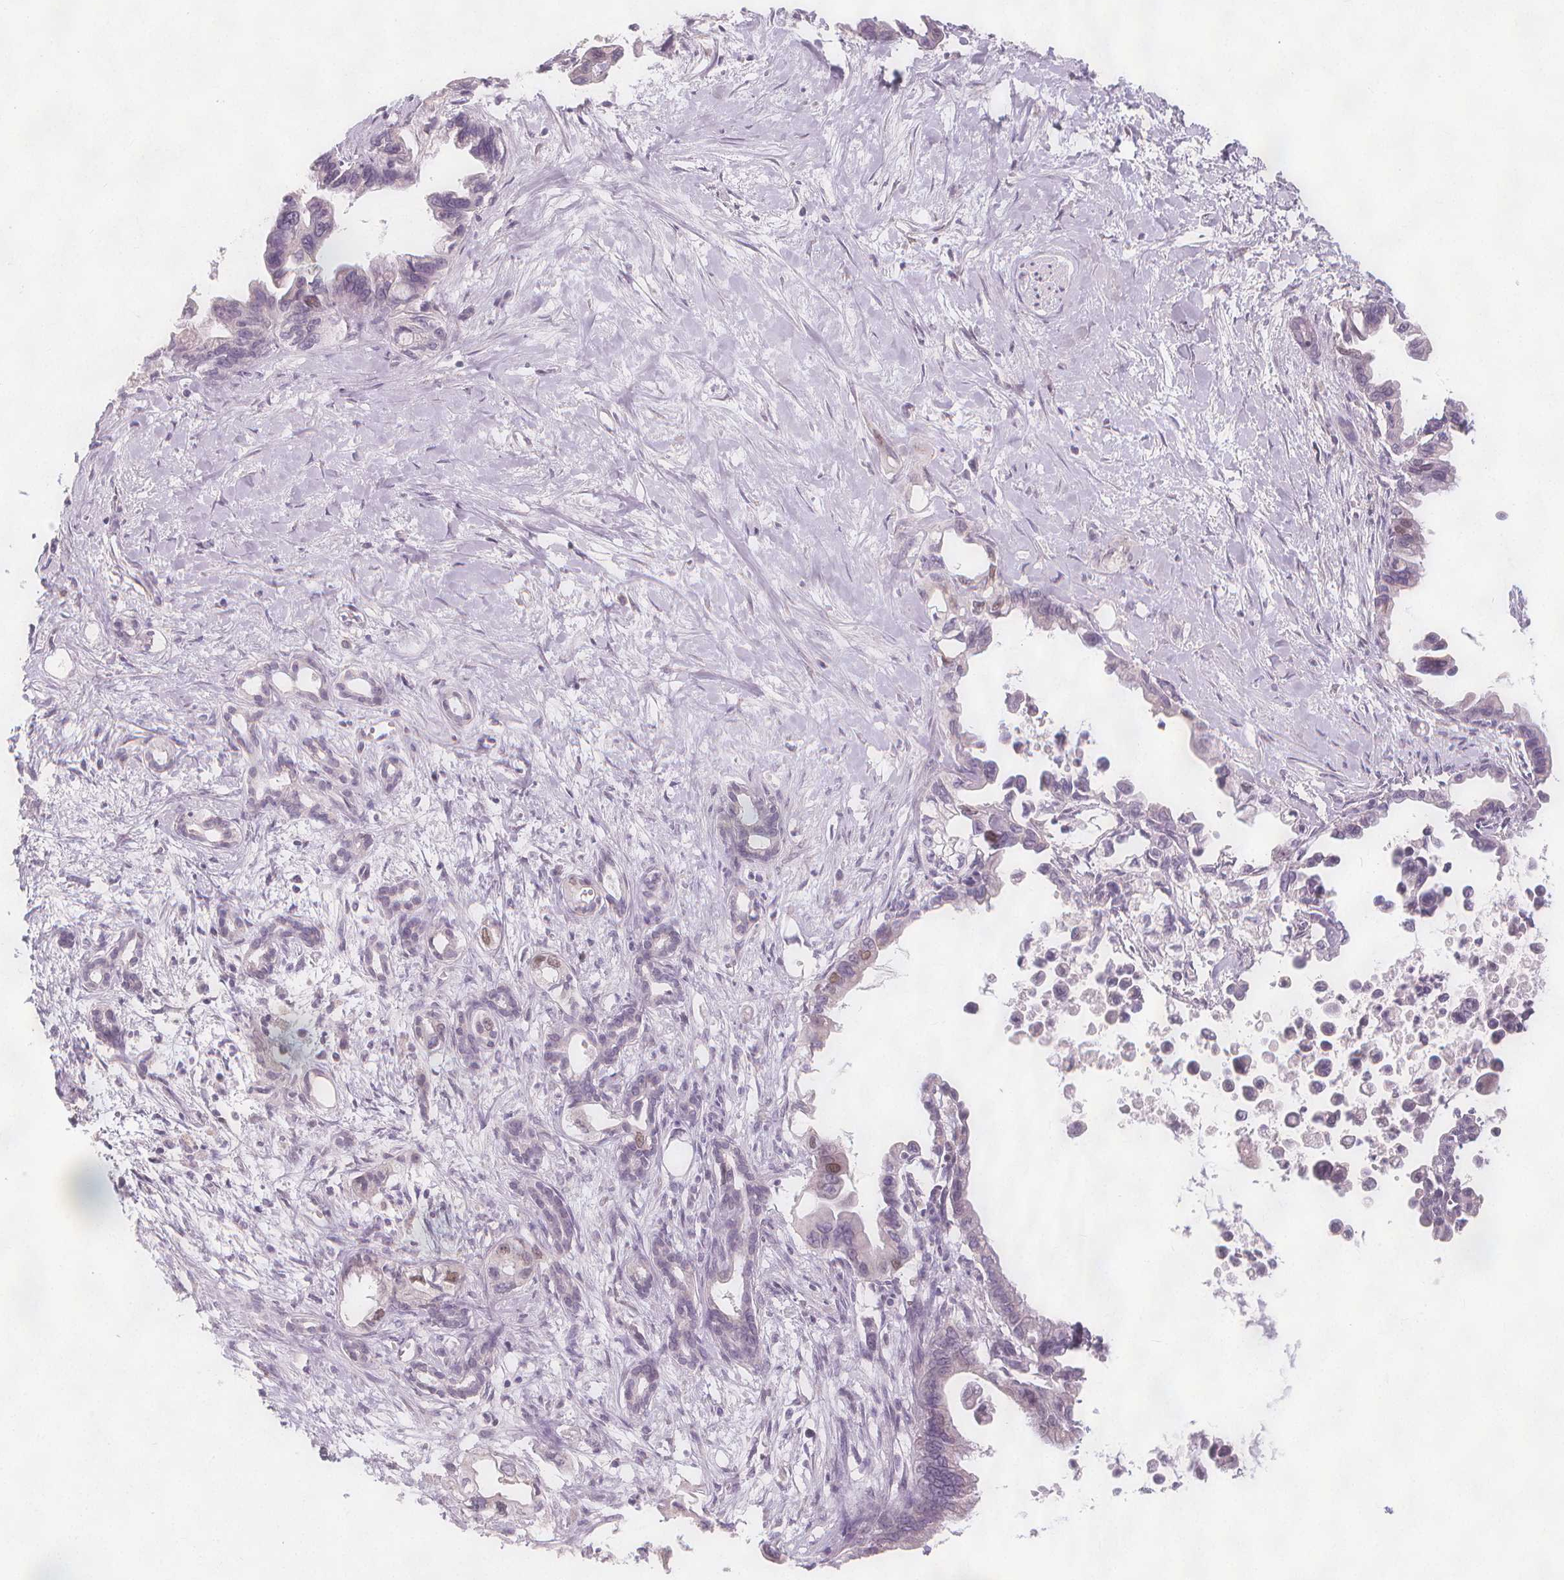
{"staining": {"intensity": "negative", "quantity": "none", "location": "none"}, "tissue": "pancreatic cancer", "cell_type": "Tumor cells", "image_type": "cancer", "snomed": [{"axis": "morphology", "description": "Adenocarcinoma, NOS"}, {"axis": "topography", "description": "Pancreas"}], "caption": "This is an IHC image of pancreatic cancer (adenocarcinoma). There is no staining in tumor cells.", "gene": "TIPIN", "patient": {"sex": "male", "age": 61}}